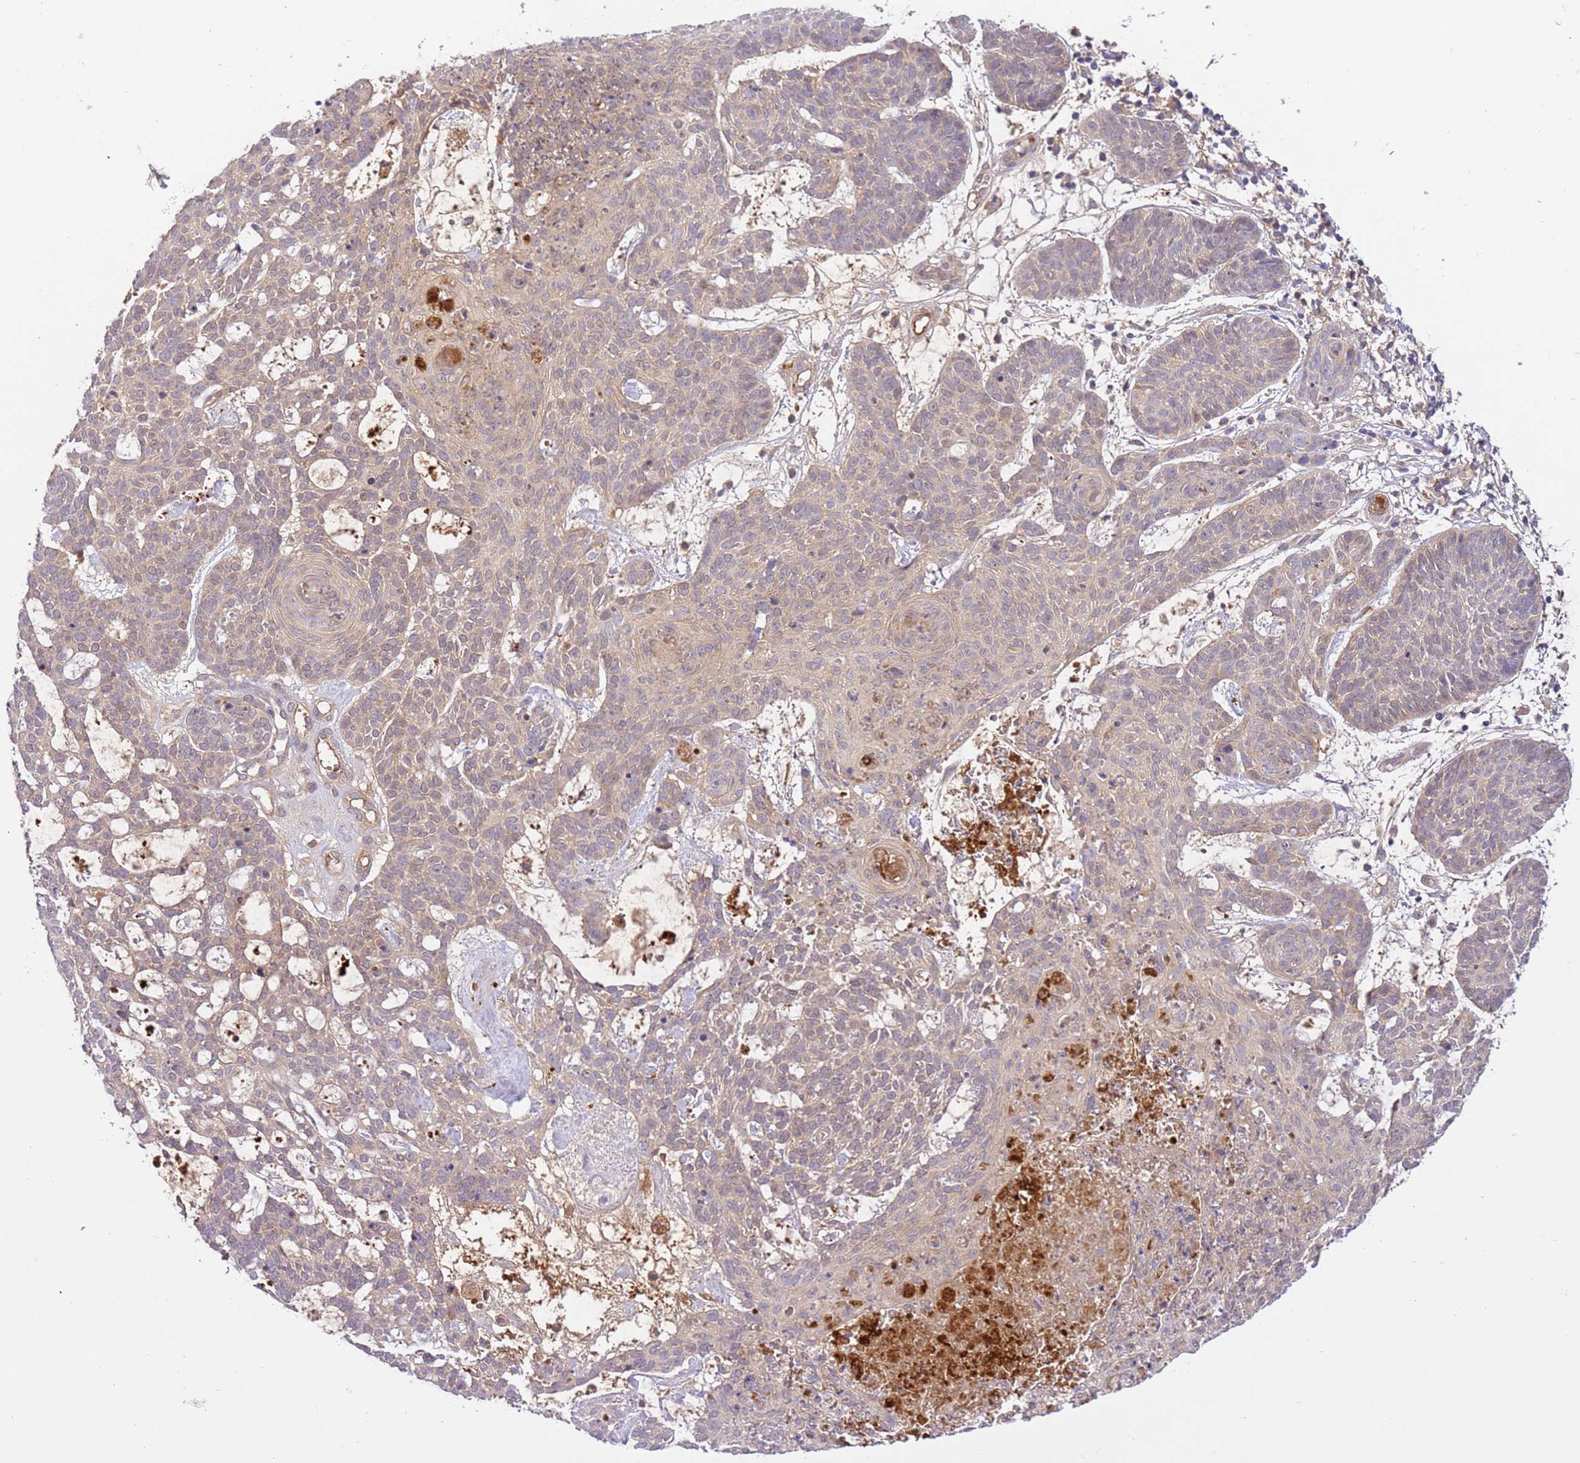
{"staining": {"intensity": "weak", "quantity": "<25%", "location": "cytoplasmic/membranous,nuclear"}, "tissue": "skin cancer", "cell_type": "Tumor cells", "image_type": "cancer", "snomed": [{"axis": "morphology", "description": "Basal cell carcinoma"}, {"axis": "topography", "description": "Skin"}], "caption": "This is an IHC histopathology image of basal cell carcinoma (skin). There is no staining in tumor cells.", "gene": "C8G", "patient": {"sex": "female", "age": 89}}